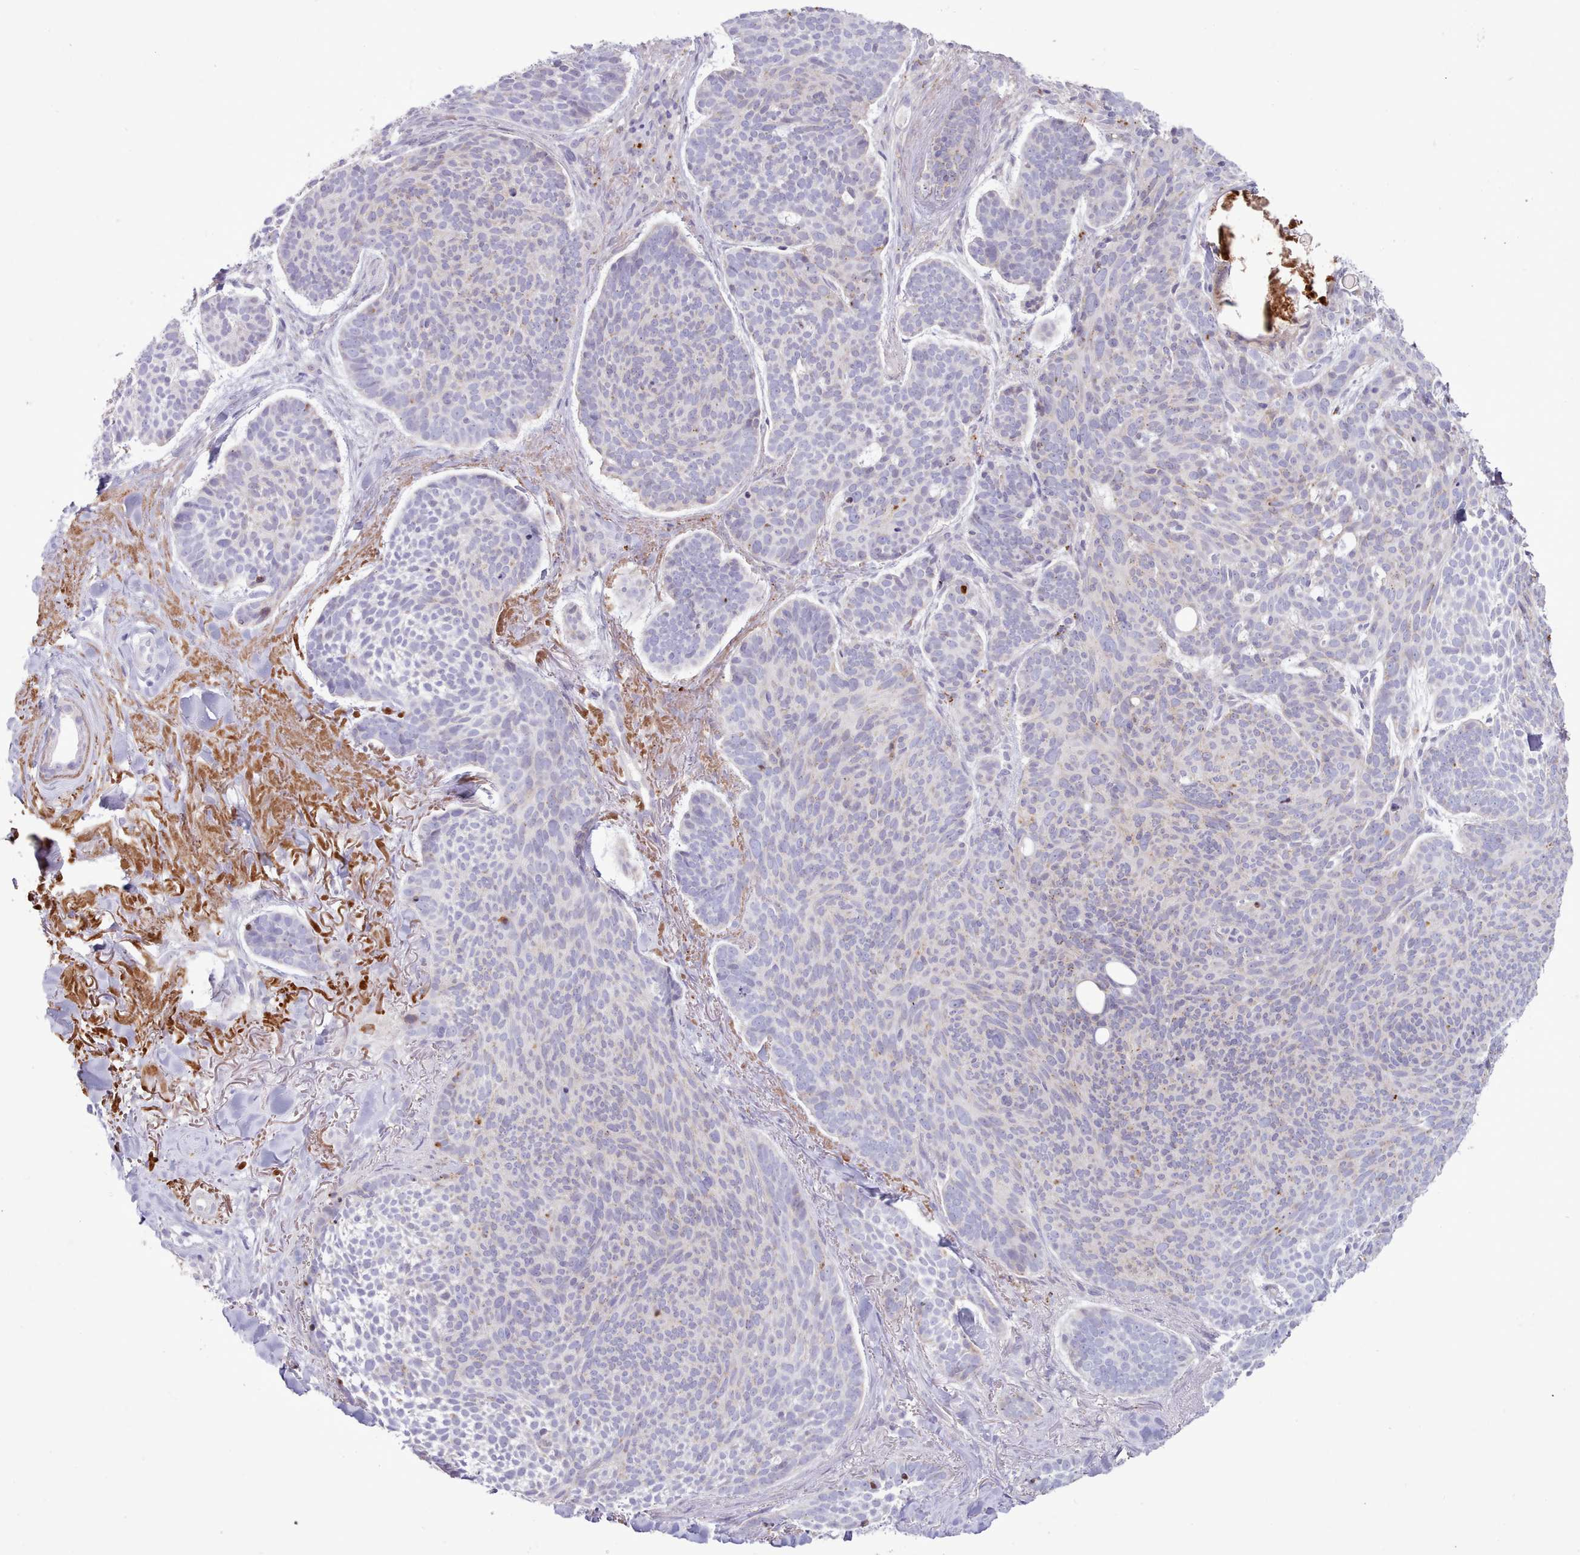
{"staining": {"intensity": "negative", "quantity": "none", "location": "none"}, "tissue": "skin cancer", "cell_type": "Tumor cells", "image_type": "cancer", "snomed": [{"axis": "morphology", "description": "Basal cell carcinoma"}, {"axis": "topography", "description": "Skin"}], "caption": "Immunohistochemical staining of human skin cancer (basal cell carcinoma) shows no significant staining in tumor cells. The staining was performed using DAB to visualize the protein expression in brown, while the nuclei were stained in blue with hematoxylin (Magnification: 20x).", "gene": "SRD5A1", "patient": {"sex": "male", "age": 70}}